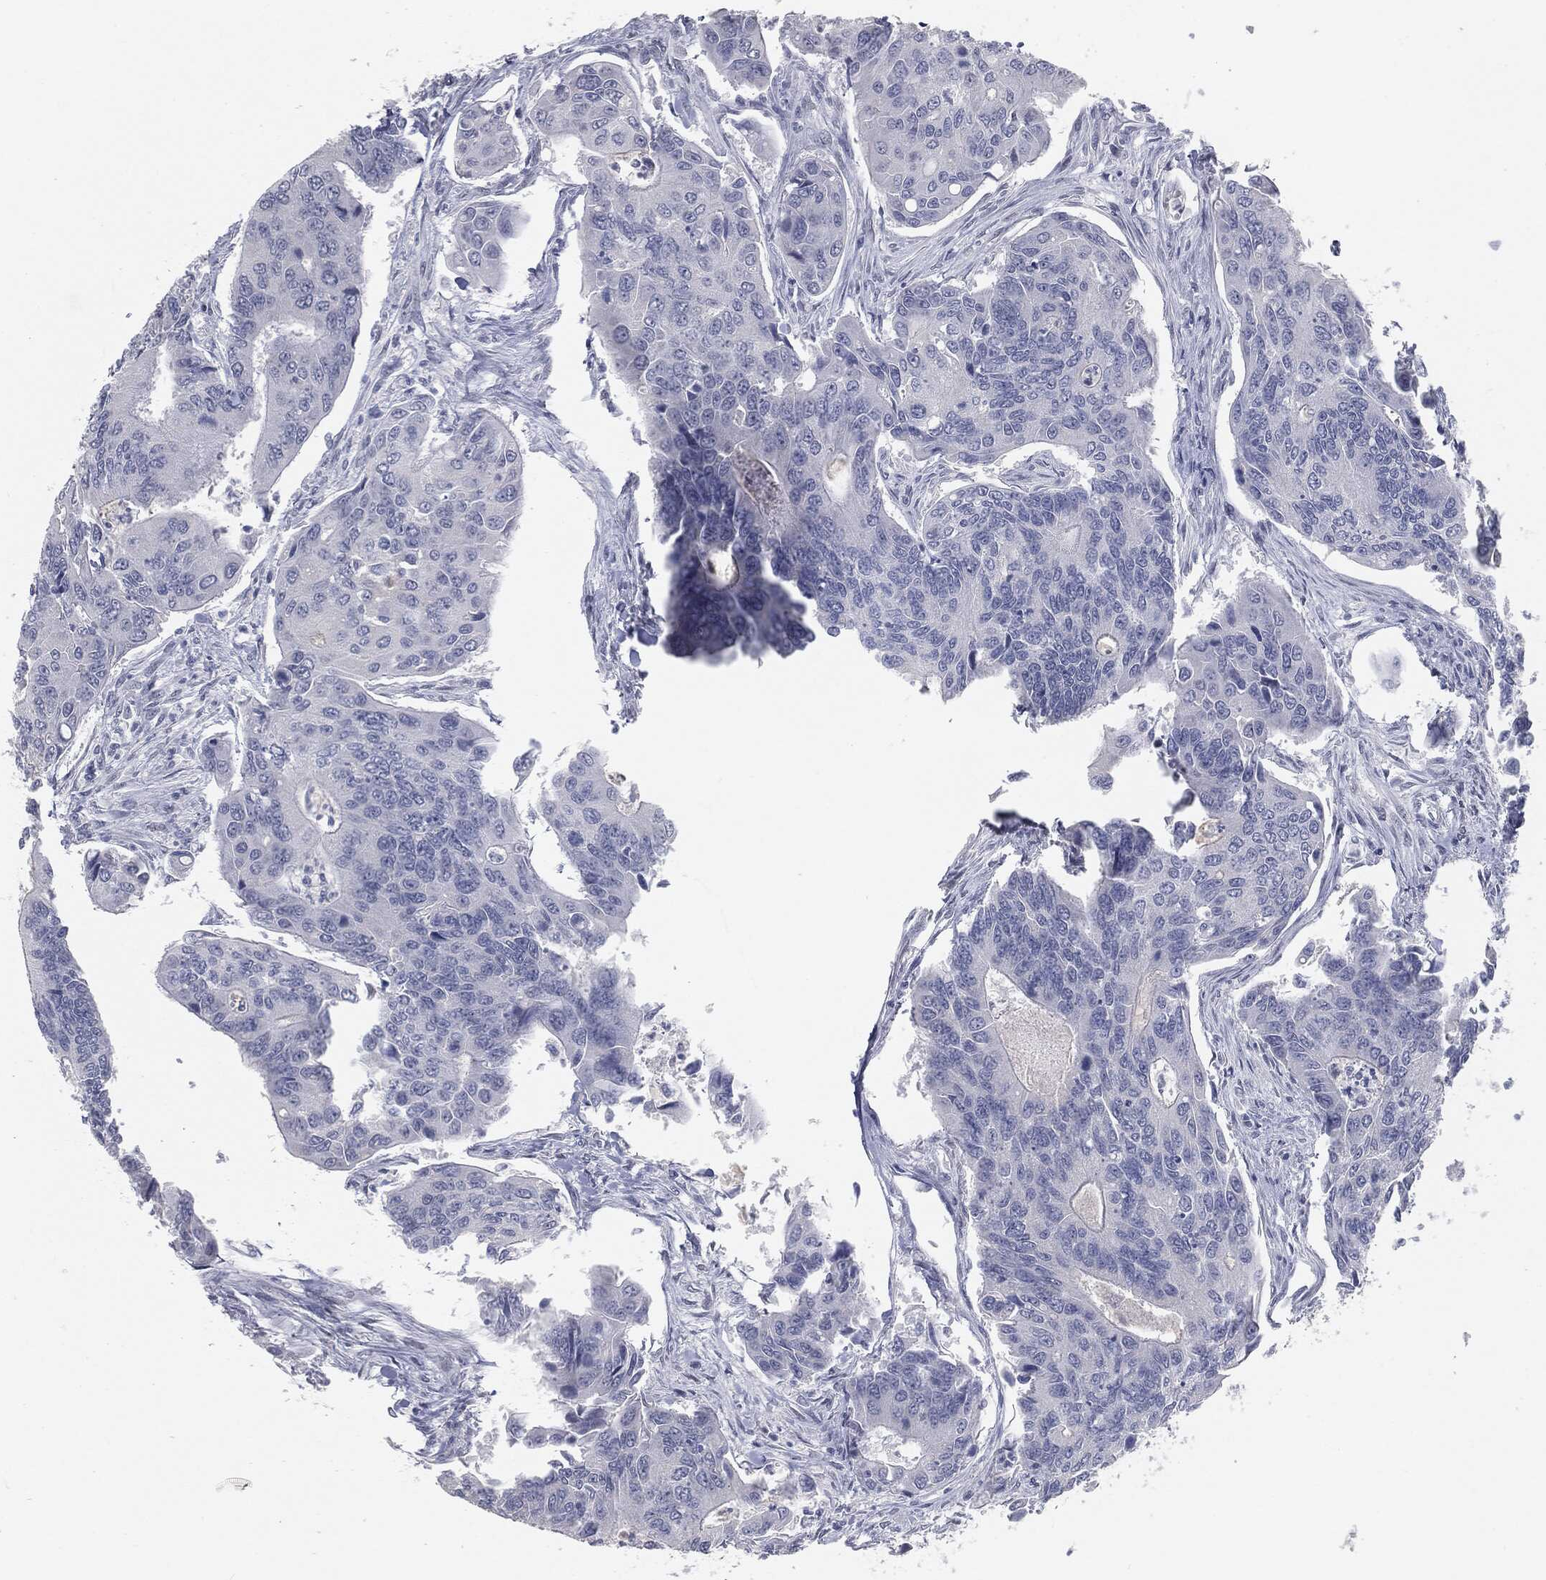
{"staining": {"intensity": "negative", "quantity": "none", "location": "none"}, "tissue": "colorectal cancer", "cell_type": "Tumor cells", "image_type": "cancer", "snomed": [{"axis": "morphology", "description": "Adenocarcinoma, NOS"}, {"axis": "topography", "description": "Colon"}], "caption": "Histopathology image shows no significant protein positivity in tumor cells of adenocarcinoma (colorectal).", "gene": "PRAME", "patient": {"sex": "female", "age": 67}}